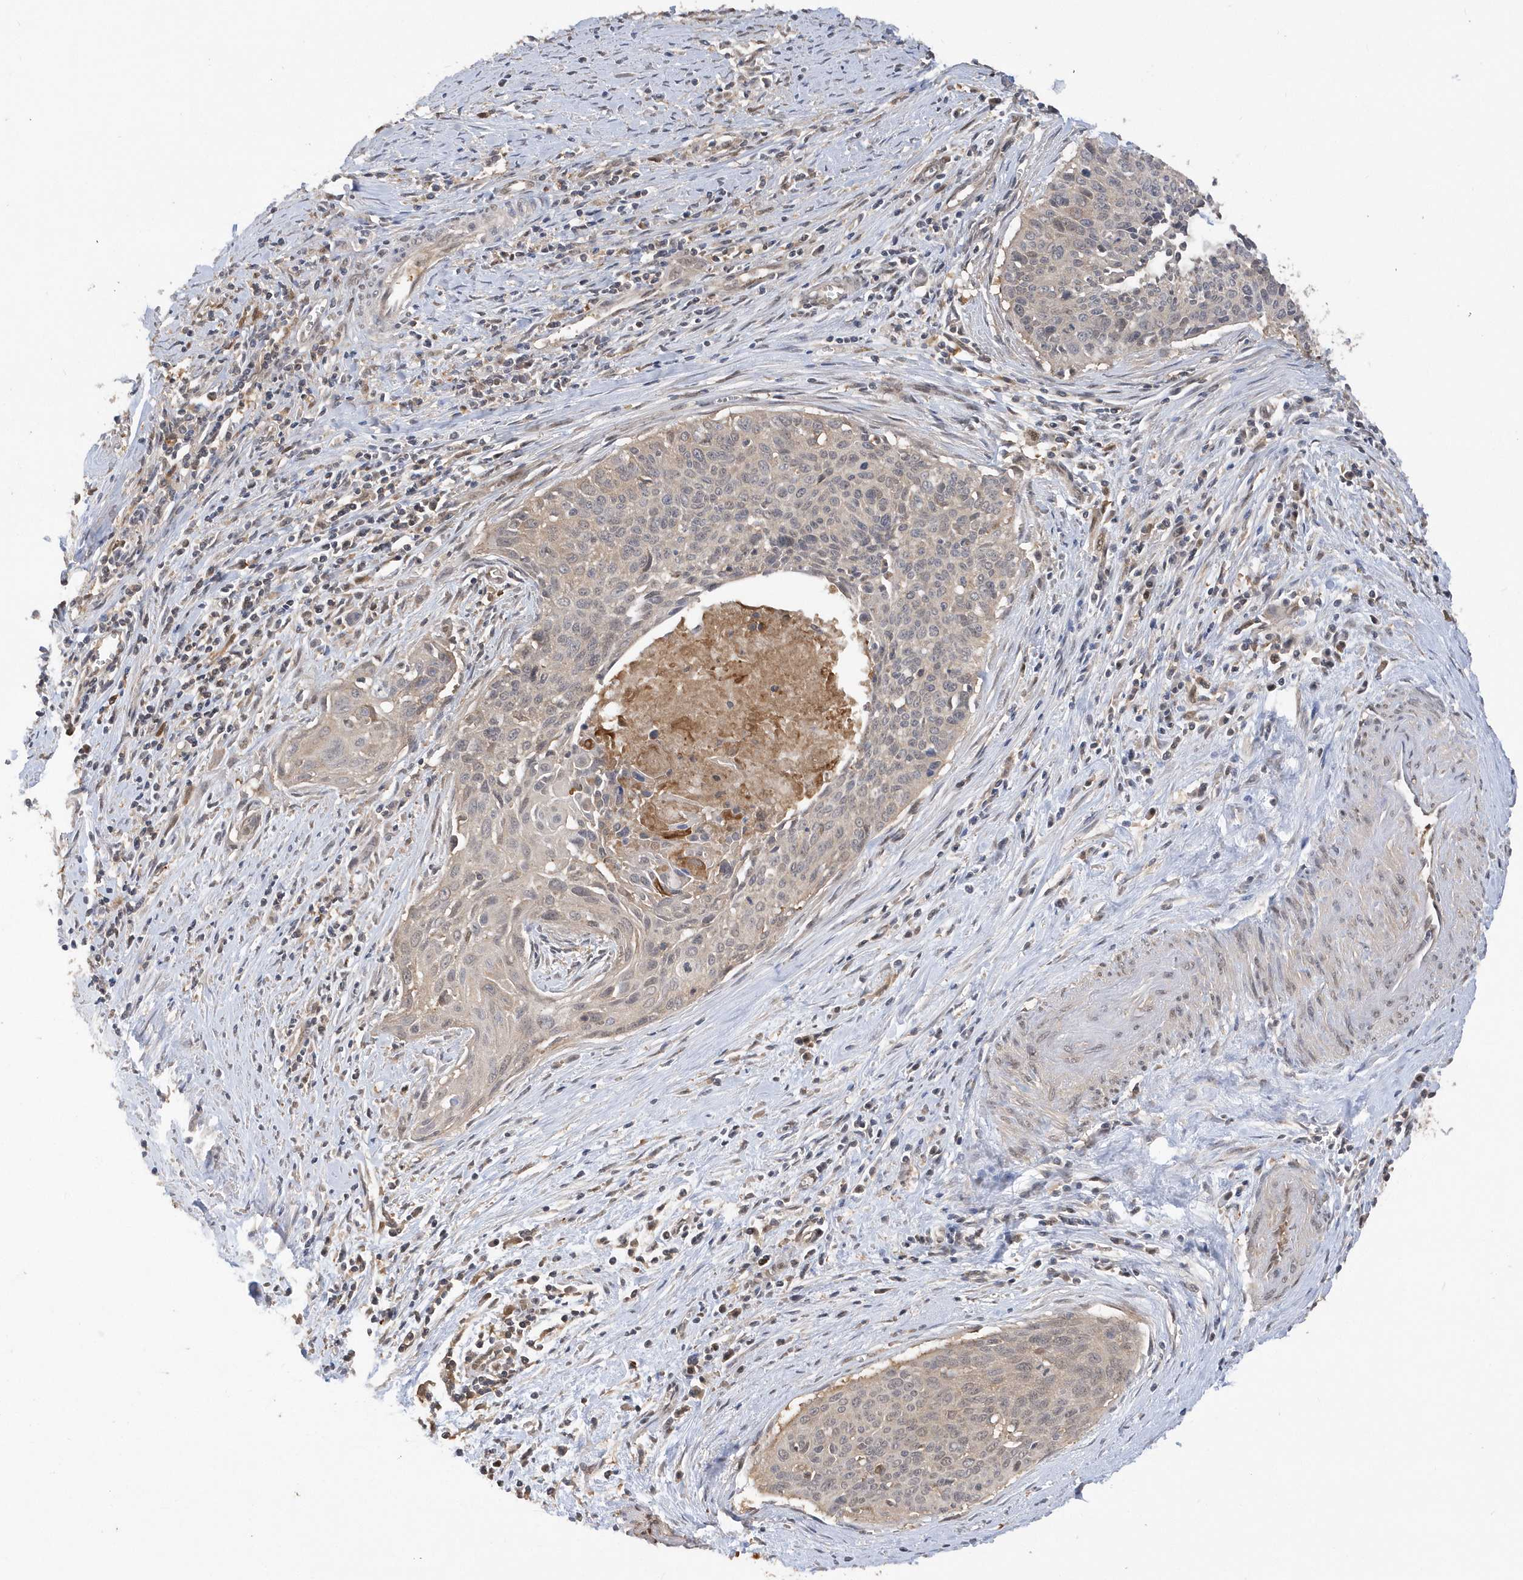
{"staining": {"intensity": "negative", "quantity": "none", "location": "none"}, "tissue": "cervical cancer", "cell_type": "Tumor cells", "image_type": "cancer", "snomed": [{"axis": "morphology", "description": "Squamous cell carcinoma, NOS"}, {"axis": "topography", "description": "Cervix"}], "caption": "An IHC image of cervical cancer (squamous cell carcinoma) is shown. There is no staining in tumor cells of cervical cancer (squamous cell carcinoma). (DAB (3,3'-diaminobenzidine) IHC, high magnification).", "gene": "RPE", "patient": {"sex": "female", "age": 55}}